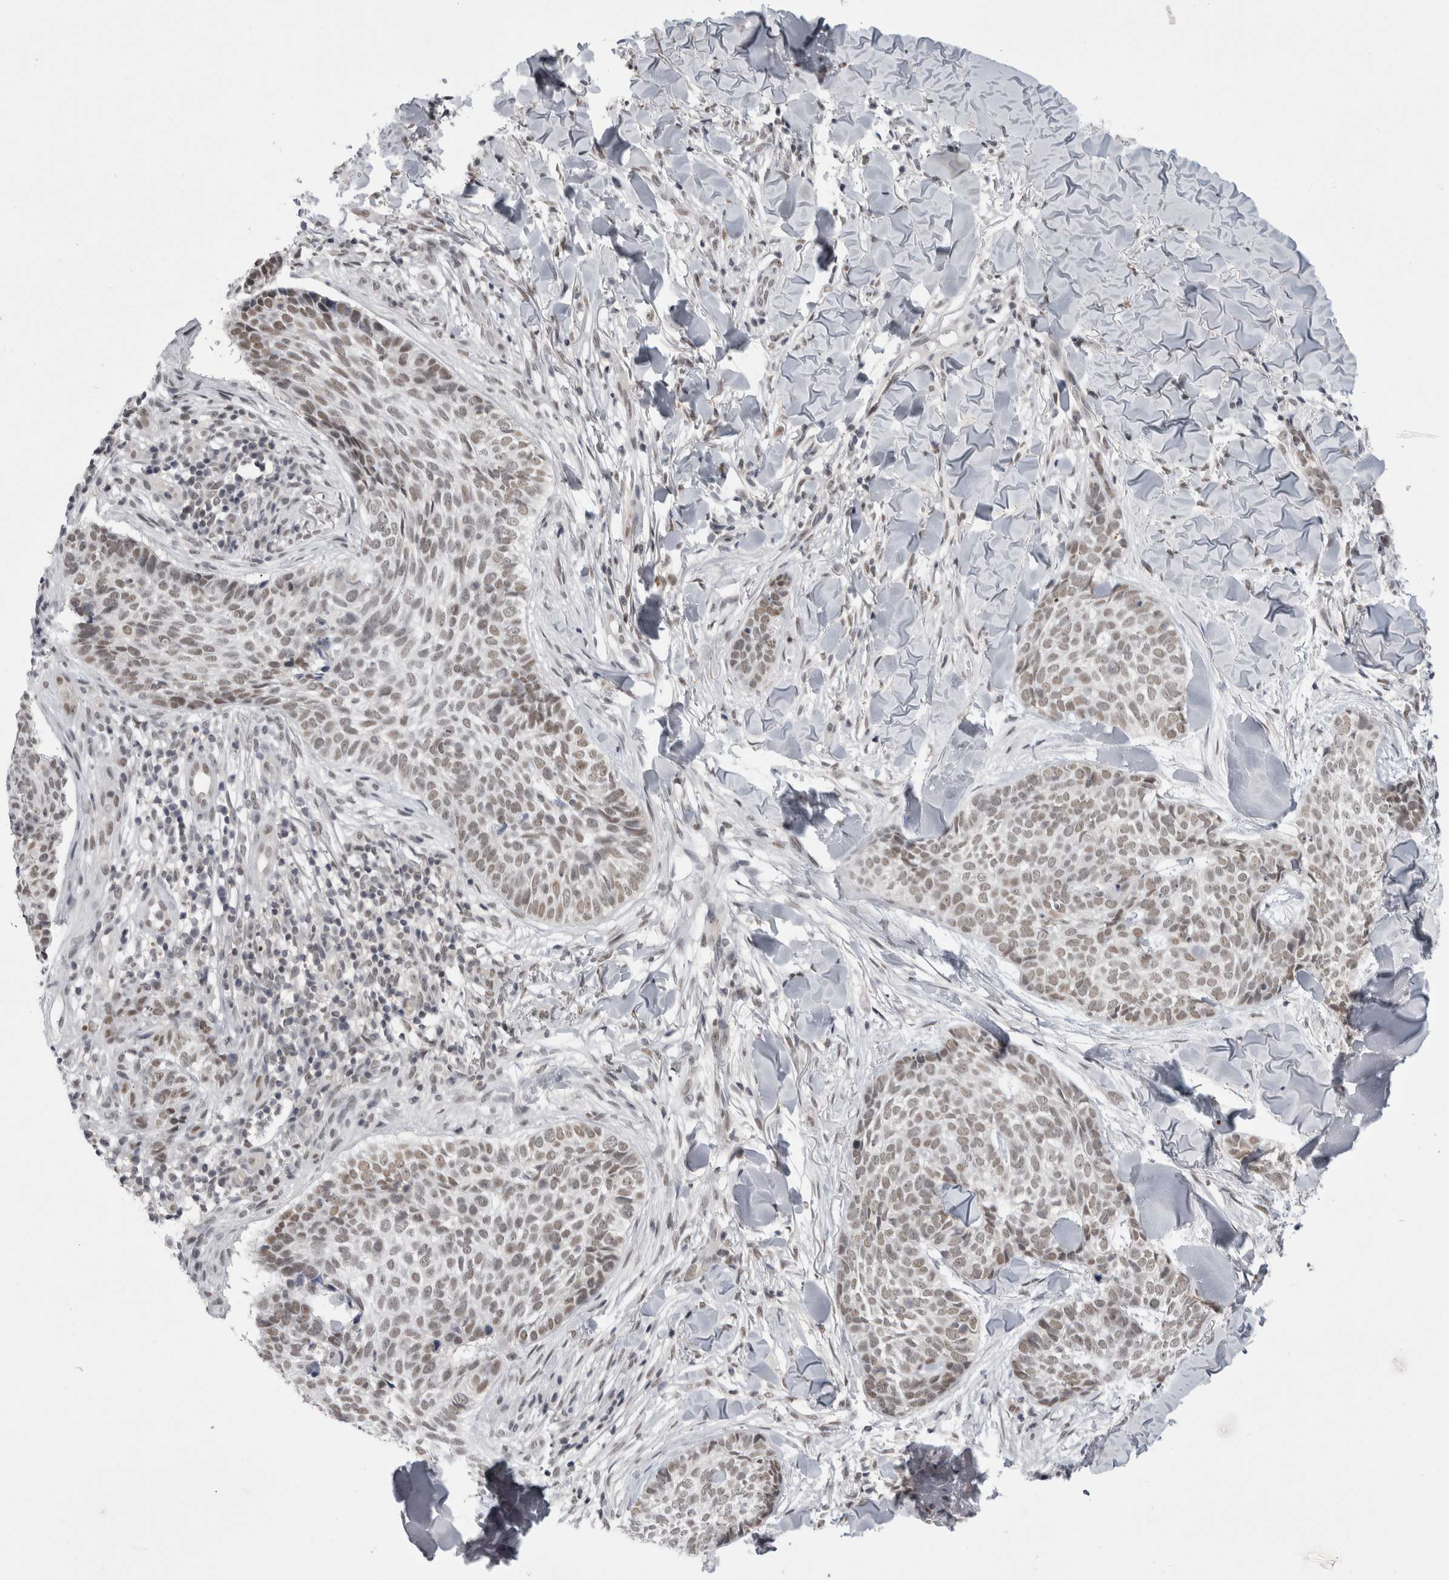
{"staining": {"intensity": "weak", "quantity": ">75%", "location": "nuclear"}, "tissue": "skin cancer", "cell_type": "Tumor cells", "image_type": "cancer", "snomed": [{"axis": "morphology", "description": "Normal tissue, NOS"}, {"axis": "morphology", "description": "Basal cell carcinoma"}, {"axis": "topography", "description": "Skin"}], "caption": "DAB (3,3'-diaminobenzidine) immunohistochemical staining of skin cancer (basal cell carcinoma) exhibits weak nuclear protein positivity in approximately >75% of tumor cells.", "gene": "PSMB2", "patient": {"sex": "male", "age": 67}}